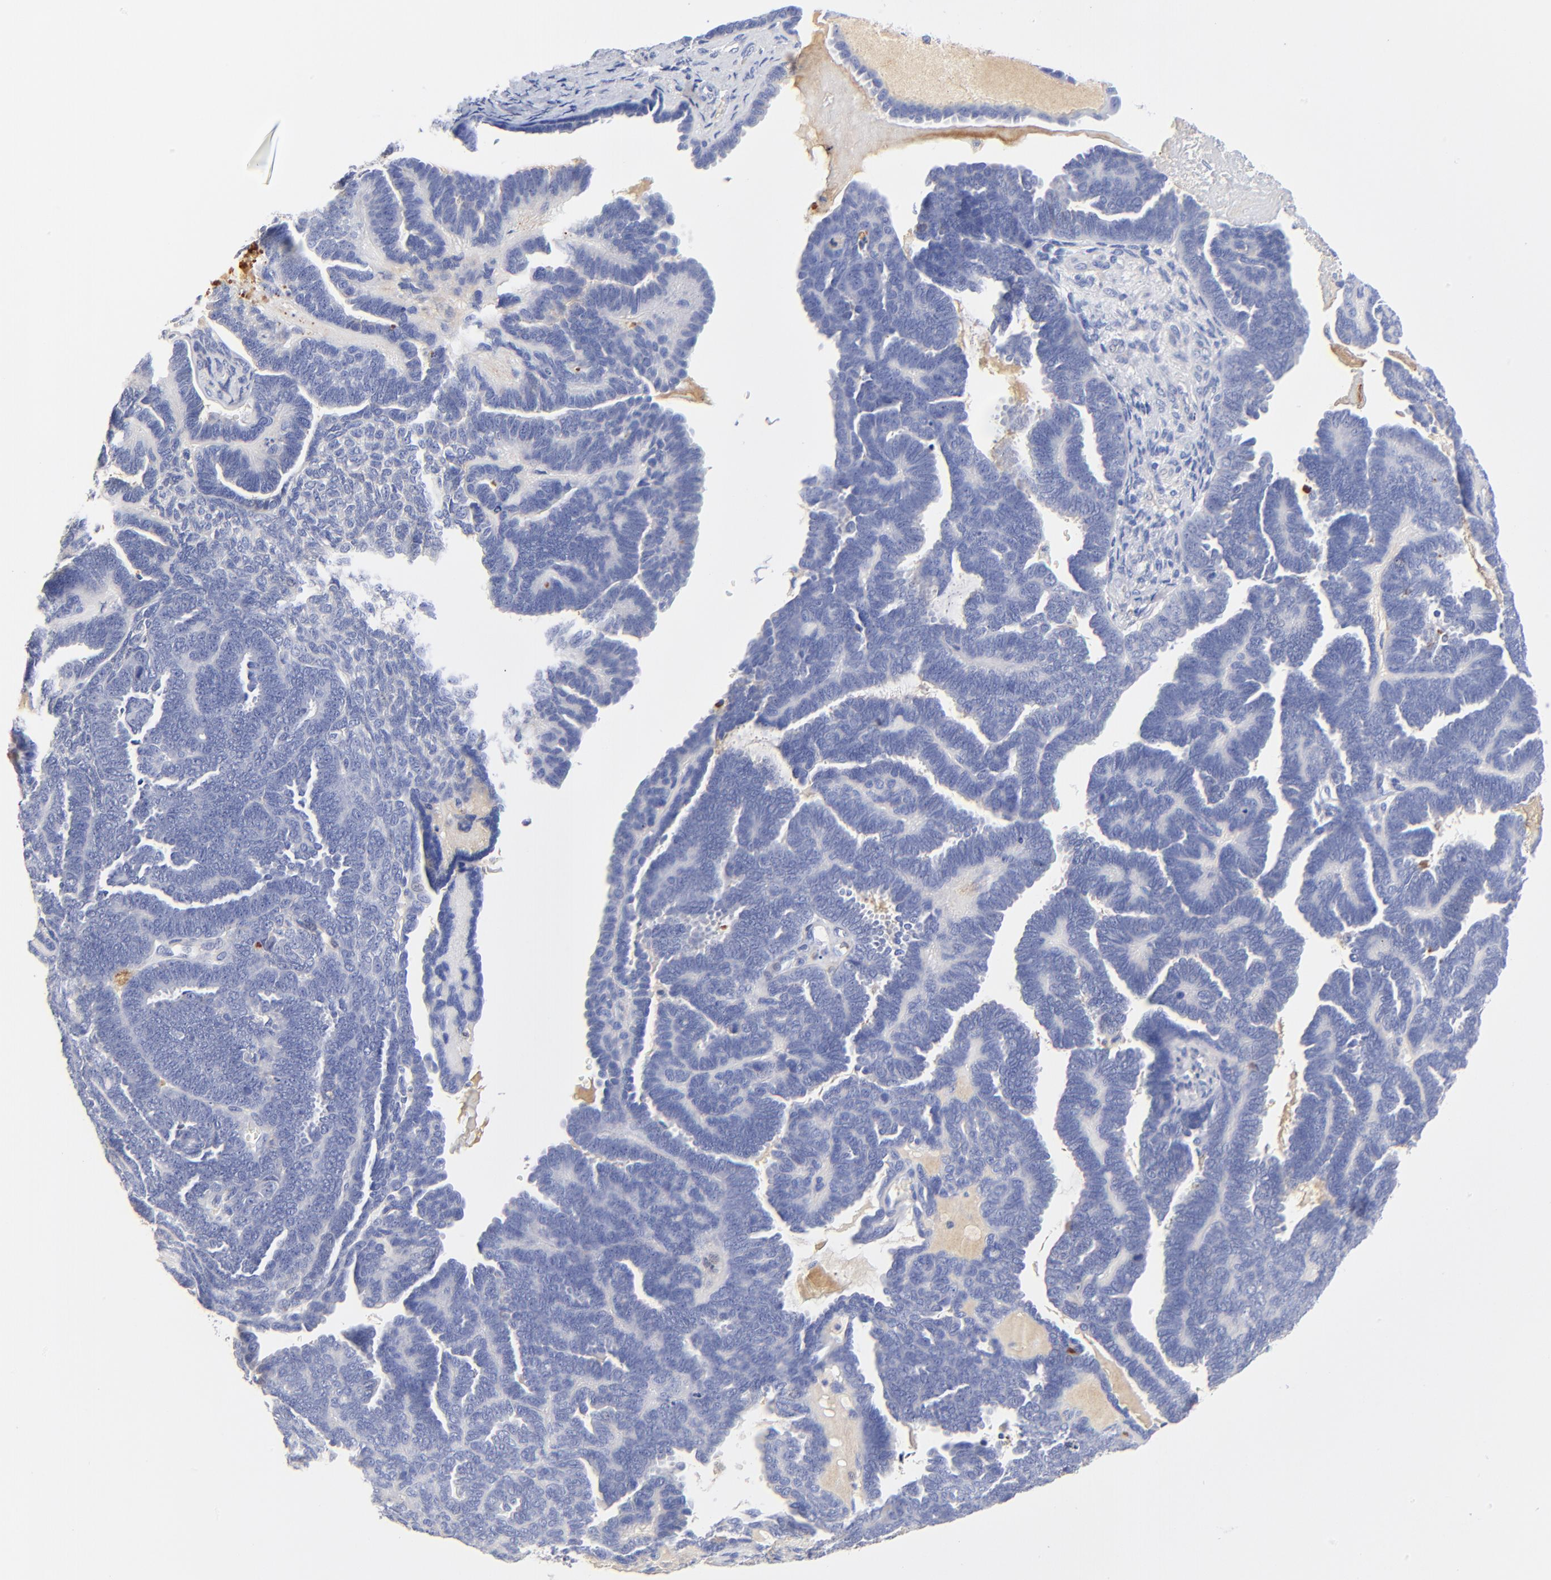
{"staining": {"intensity": "negative", "quantity": "none", "location": "none"}, "tissue": "endometrial cancer", "cell_type": "Tumor cells", "image_type": "cancer", "snomed": [{"axis": "morphology", "description": "Neoplasm, malignant, NOS"}, {"axis": "topography", "description": "Endometrium"}], "caption": "The micrograph displays no significant expression in tumor cells of malignant neoplasm (endometrial).", "gene": "MDGA2", "patient": {"sex": "female", "age": 74}}